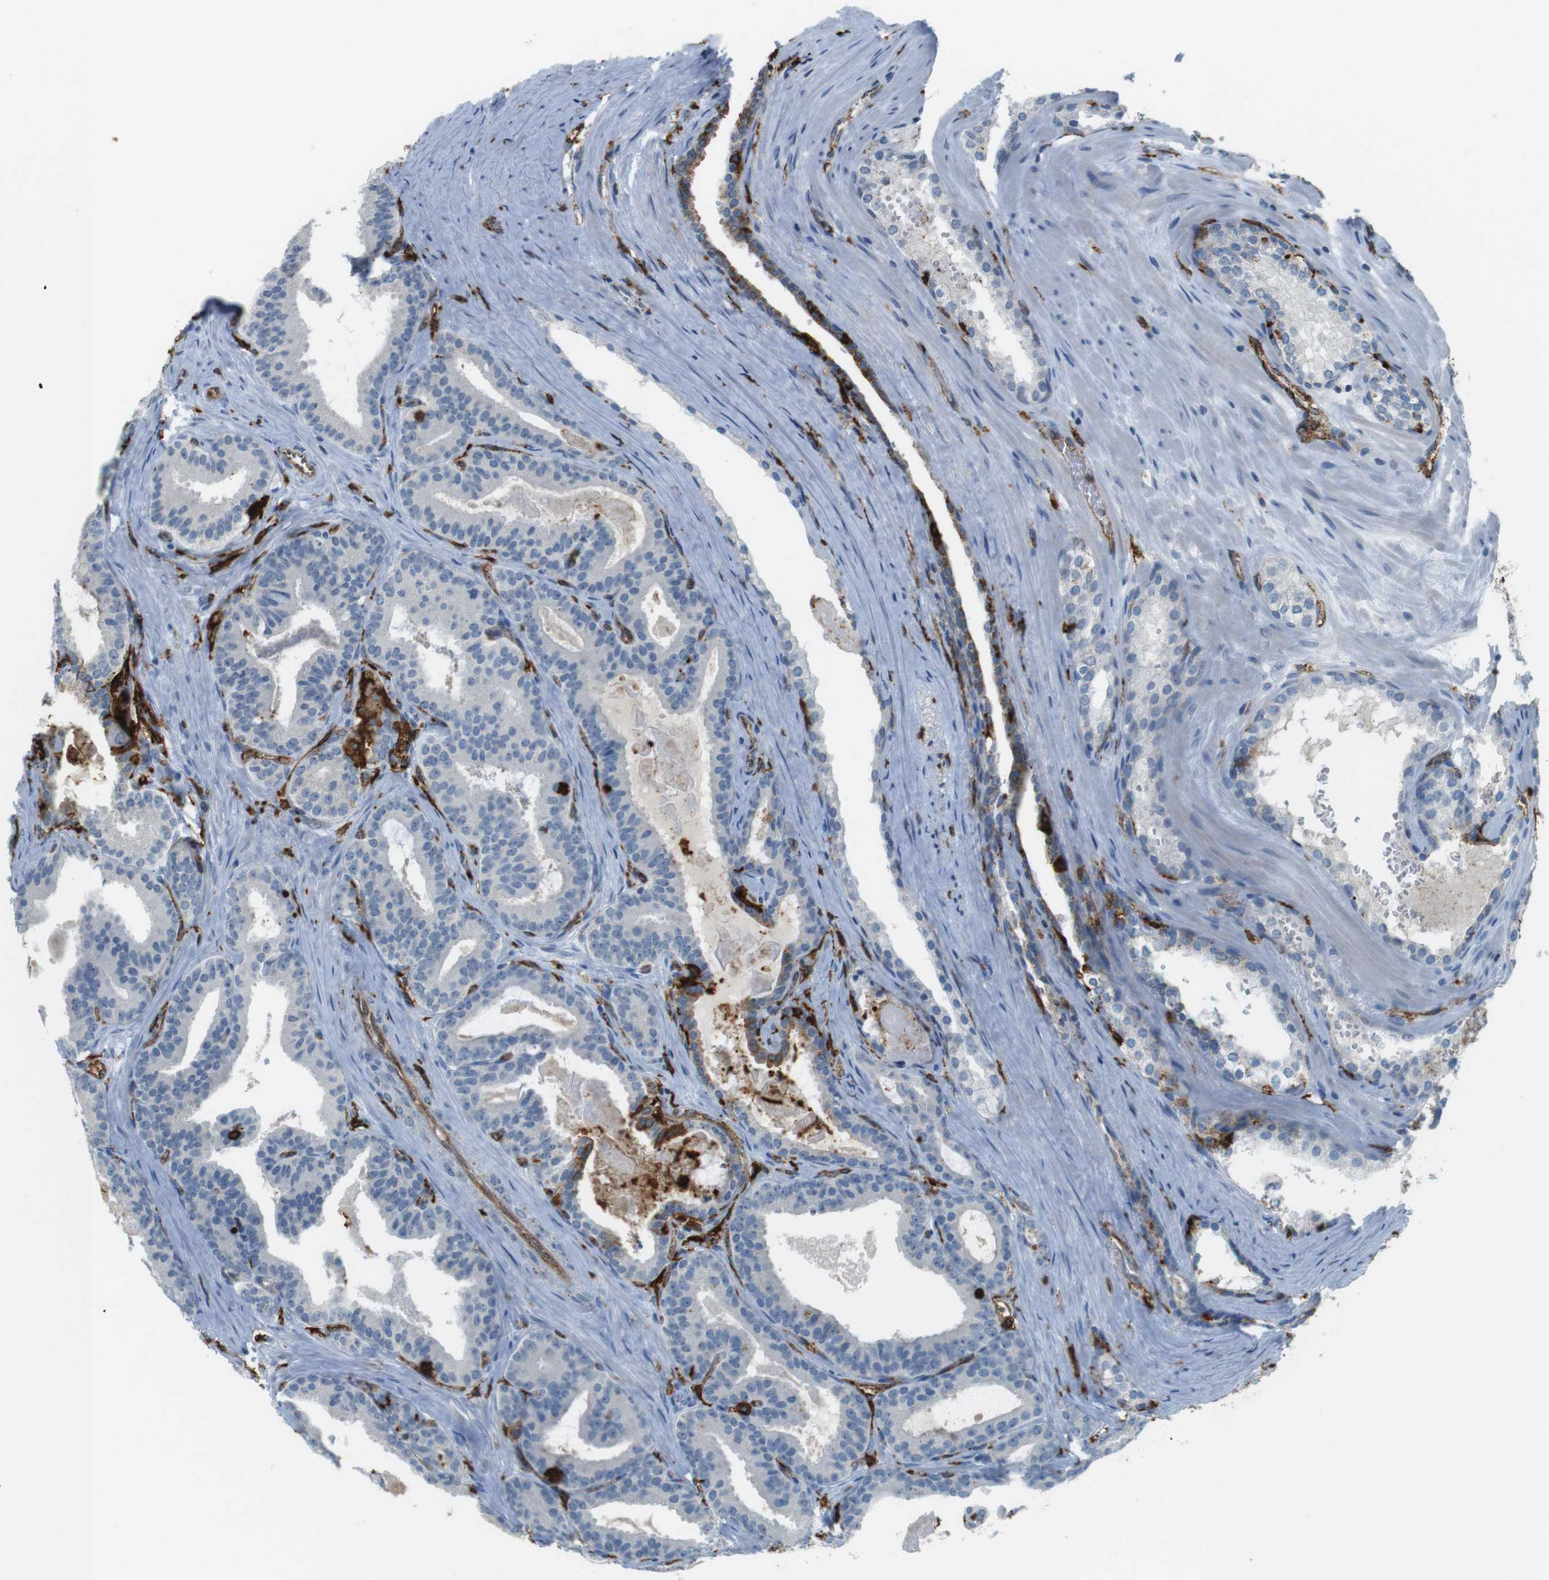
{"staining": {"intensity": "negative", "quantity": "none", "location": "none"}, "tissue": "prostate cancer", "cell_type": "Tumor cells", "image_type": "cancer", "snomed": [{"axis": "morphology", "description": "Adenocarcinoma, High grade"}, {"axis": "topography", "description": "Prostate"}], "caption": "A micrograph of human prostate cancer is negative for staining in tumor cells.", "gene": "HLA-DRA", "patient": {"sex": "male", "age": 60}}